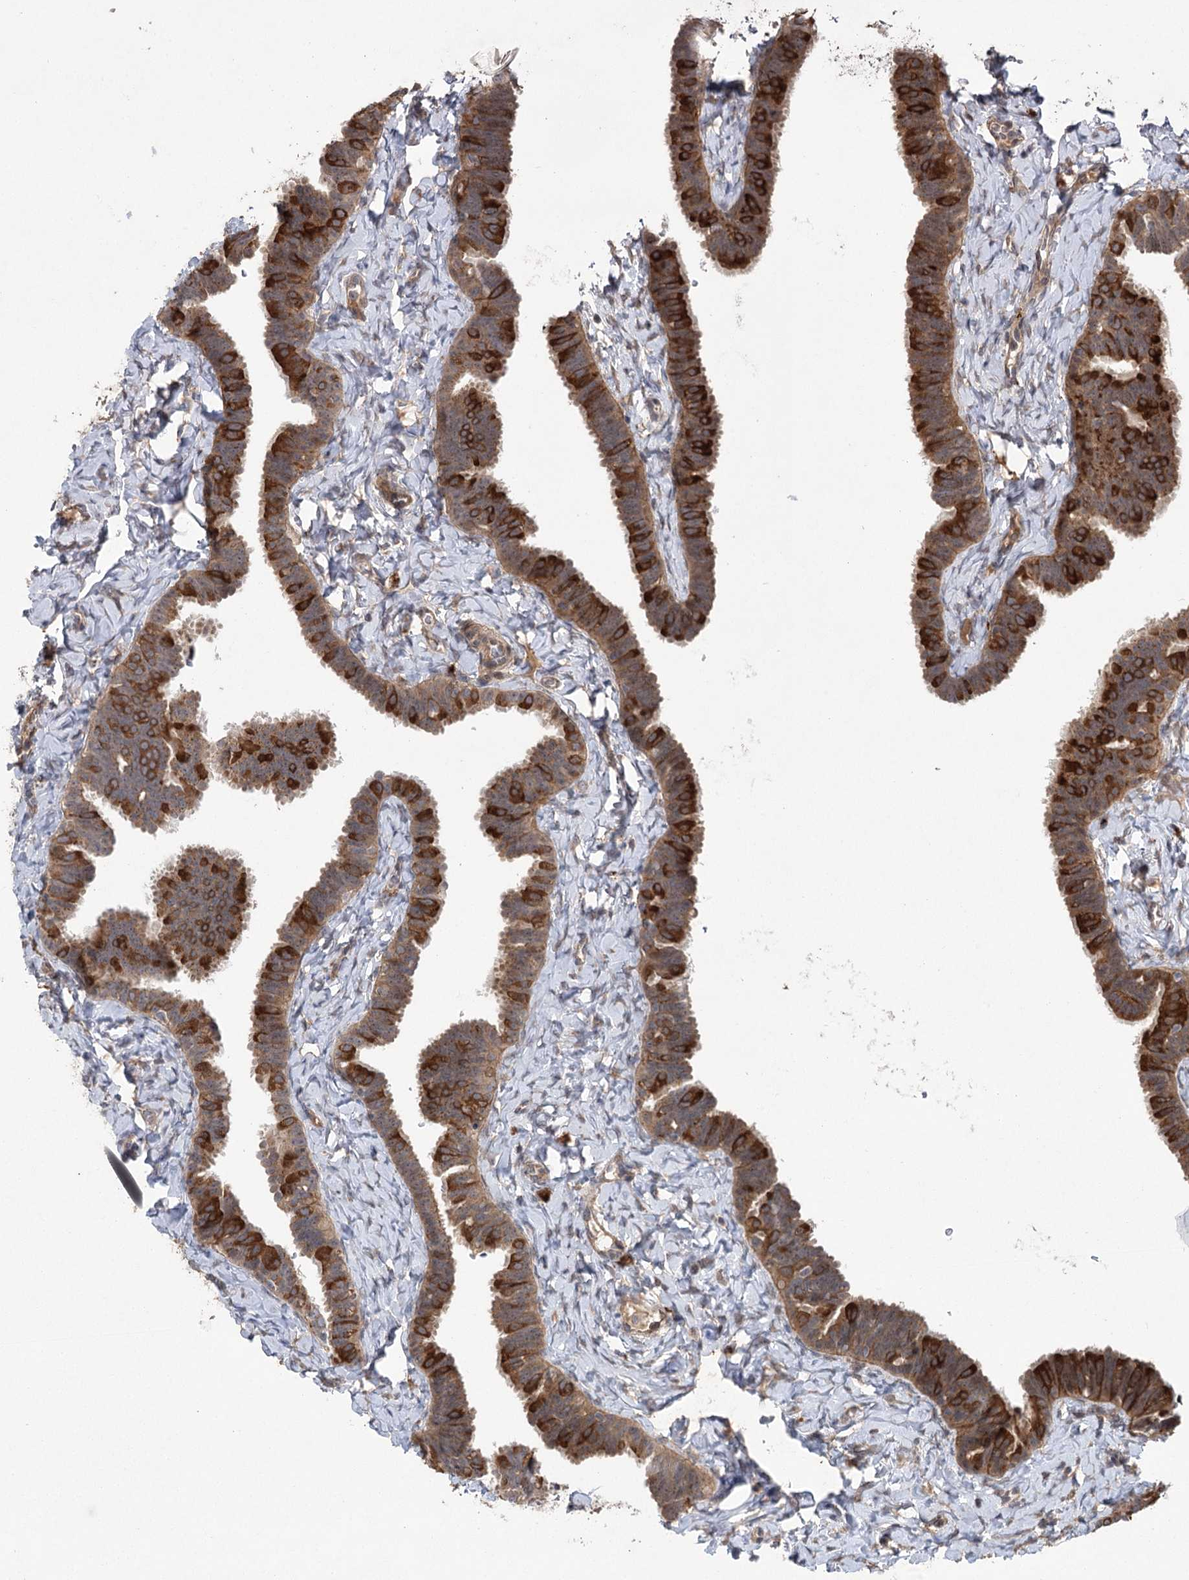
{"staining": {"intensity": "strong", "quantity": ">75%", "location": "cytoplasmic/membranous"}, "tissue": "fallopian tube", "cell_type": "Glandular cells", "image_type": "normal", "snomed": [{"axis": "morphology", "description": "Normal tissue, NOS"}, {"axis": "topography", "description": "Fallopian tube"}], "caption": "Protein analysis of benign fallopian tube displays strong cytoplasmic/membranous positivity in about >75% of glandular cells.", "gene": "METTL24", "patient": {"sex": "female", "age": 65}}